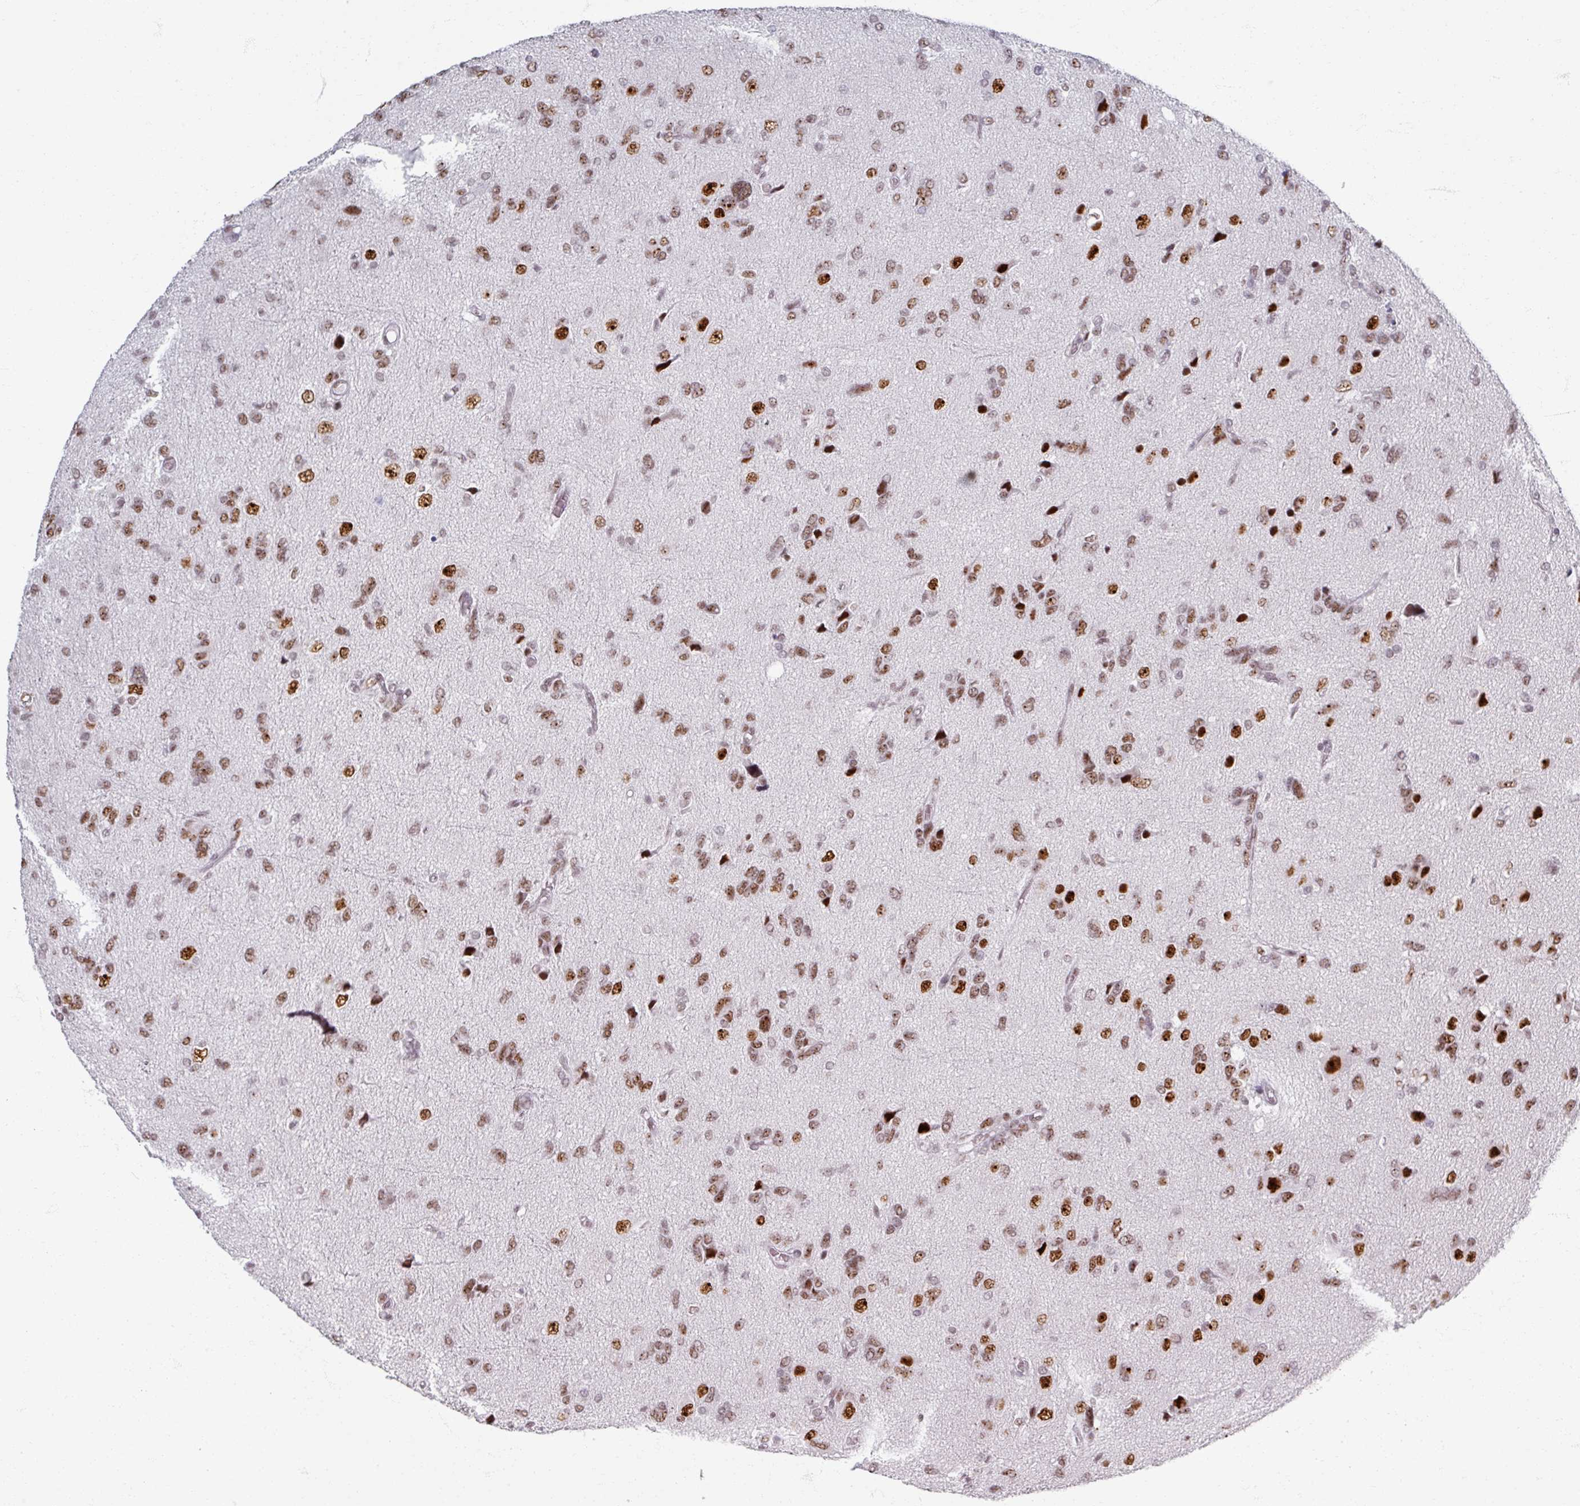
{"staining": {"intensity": "moderate", "quantity": ">75%", "location": "nuclear"}, "tissue": "glioma", "cell_type": "Tumor cells", "image_type": "cancer", "snomed": [{"axis": "morphology", "description": "Glioma, malignant, High grade"}, {"axis": "topography", "description": "Brain"}], "caption": "Malignant high-grade glioma stained with a brown dye reveals moderate nuclear positive expression in approximately >75% of tumor cells.", "gene": "ADAR", "patient": {"sex": "female", "age": 59}}